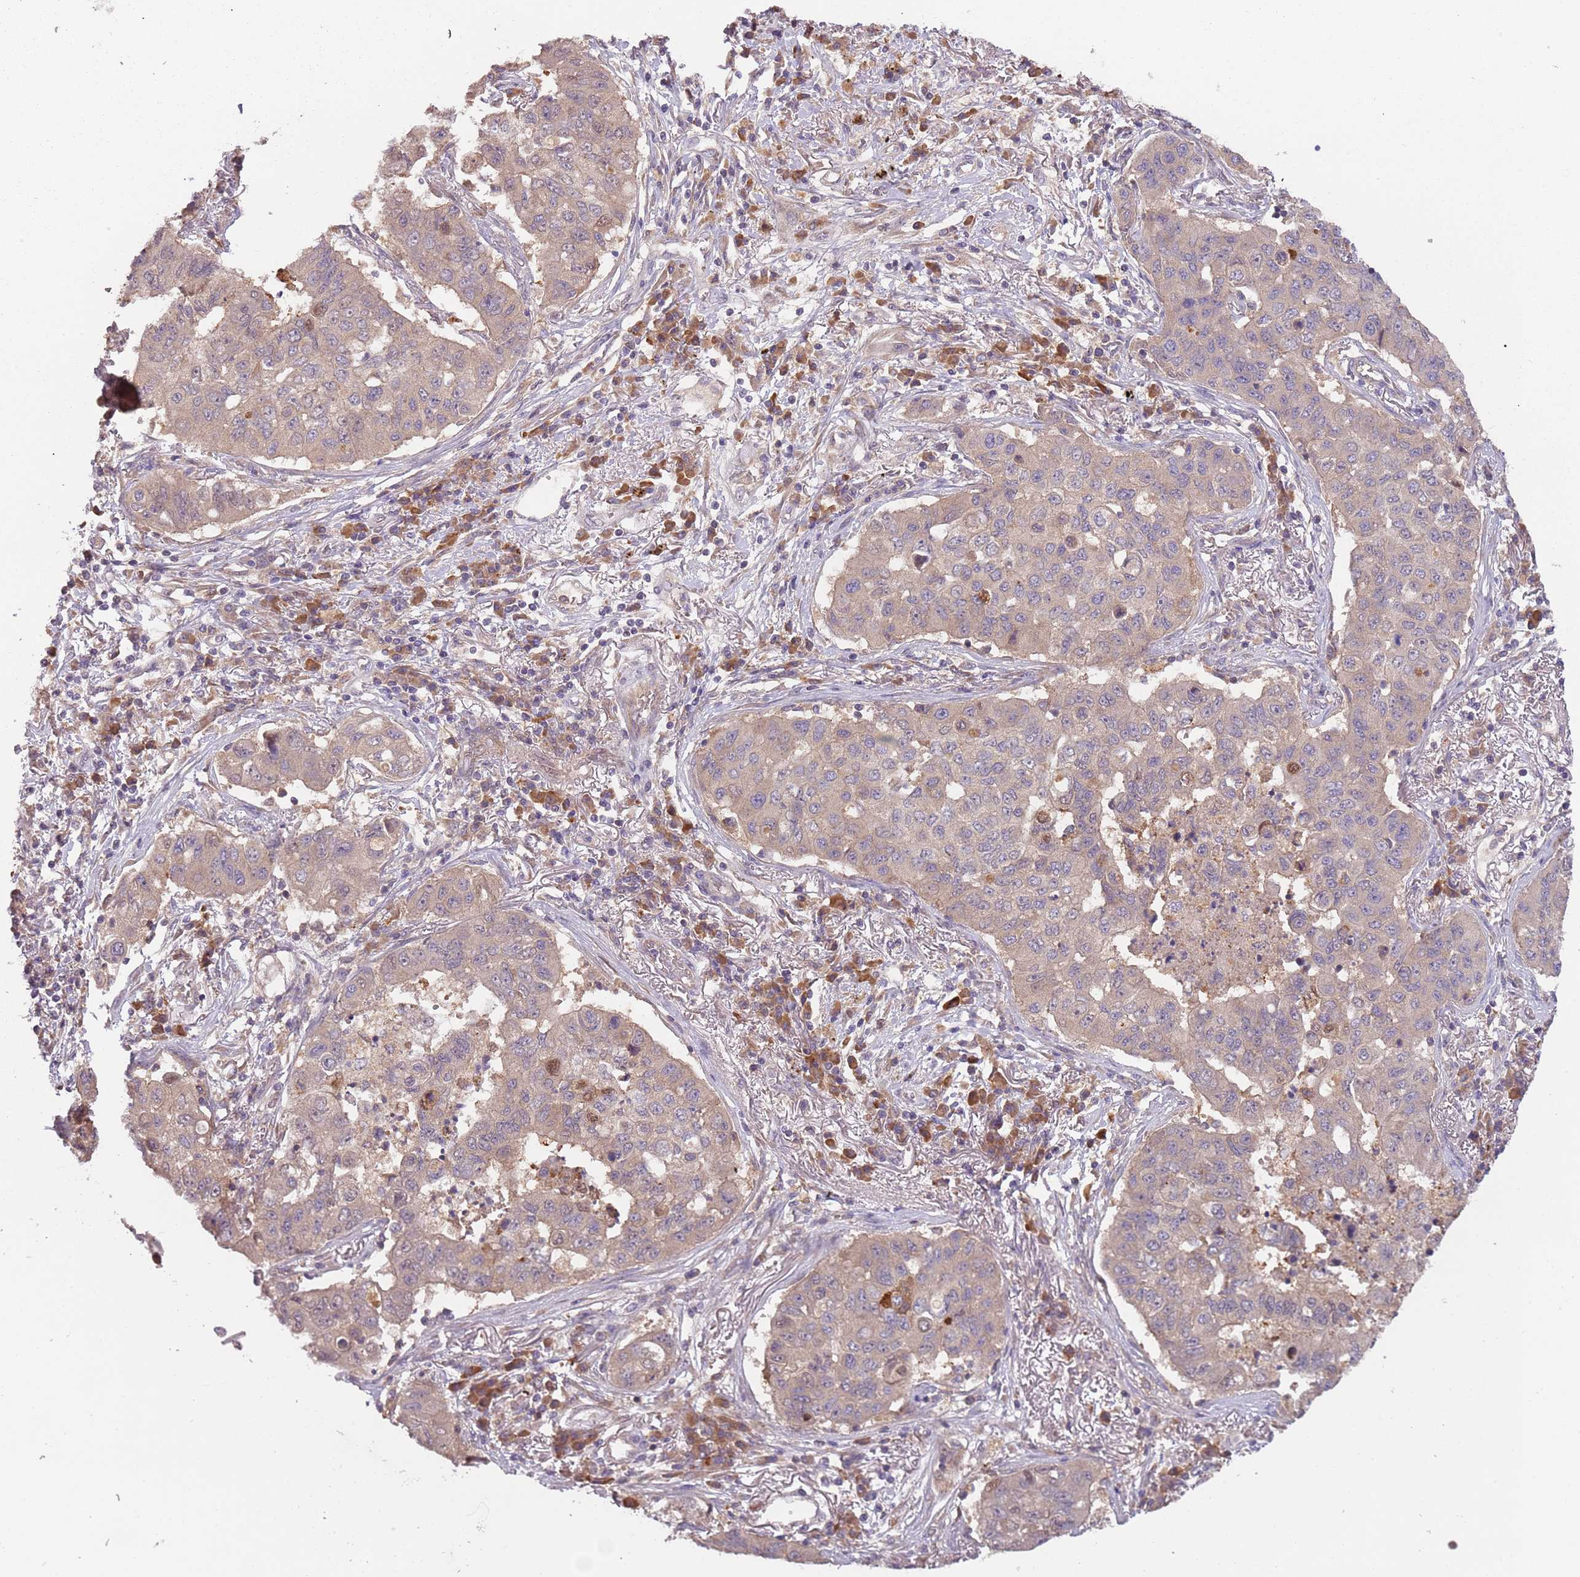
{"staining": {"intensity": "weak", "quantity": ">75%", "location": "cytoplasmic/membranous"}, "tissue": "lung cancer", "cell_type": "Tumor cells", "image_type": "cancer", "snomed": [{"axis": "morphology", "description": "Squamous cell carcinoma, NOS"}, {"axis": "topography", "description": "Lung"}], "caption": "Weak cytoplasmic/membranous staining is seen in approximately >75% of tumor cells in squamous cell carcinoma (lung).", "gene": "FECH", "patient": {"sex": "male", "age": 74}}